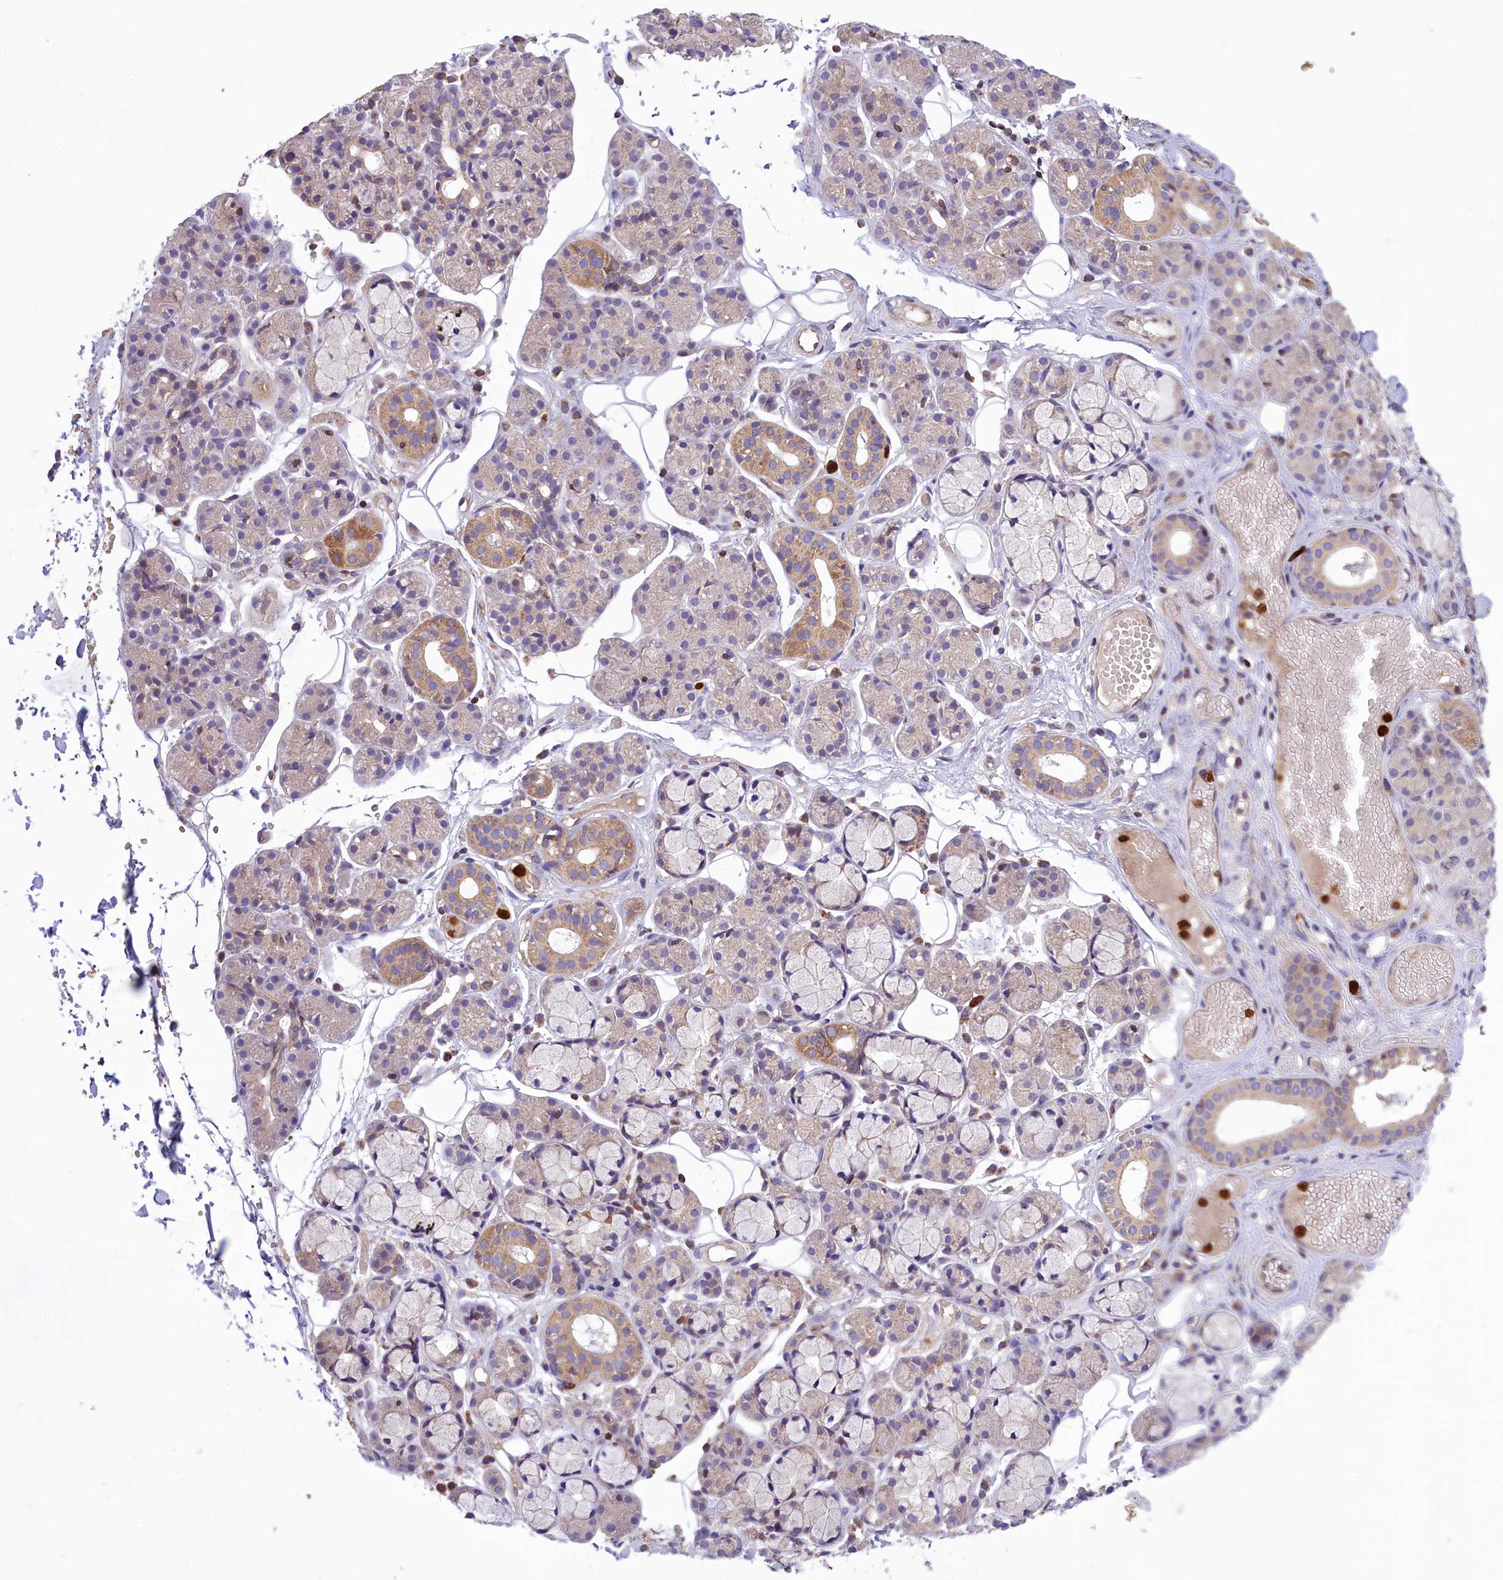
{"staining": {"intensity": "moderate", "quantity": "<25%", "location": "cytoplasmic/membranous"}, "tissue": "salivary gland", "cell_type": "Glandular cells", "image_type": "normal", "snomed": [{"axis": "morphology", "description": "Normal tissue, NOS"}, {"axis": "topography", "description": "Salivary gland"}], "caption": "Human salivary gland stained with a brown dye demonstrates moderate cytoplasmic/membranous positive staining in about <25% of glandular cells.", "gene": "PKHD1L1", "patient": {"sex": "male", "age": 63}}